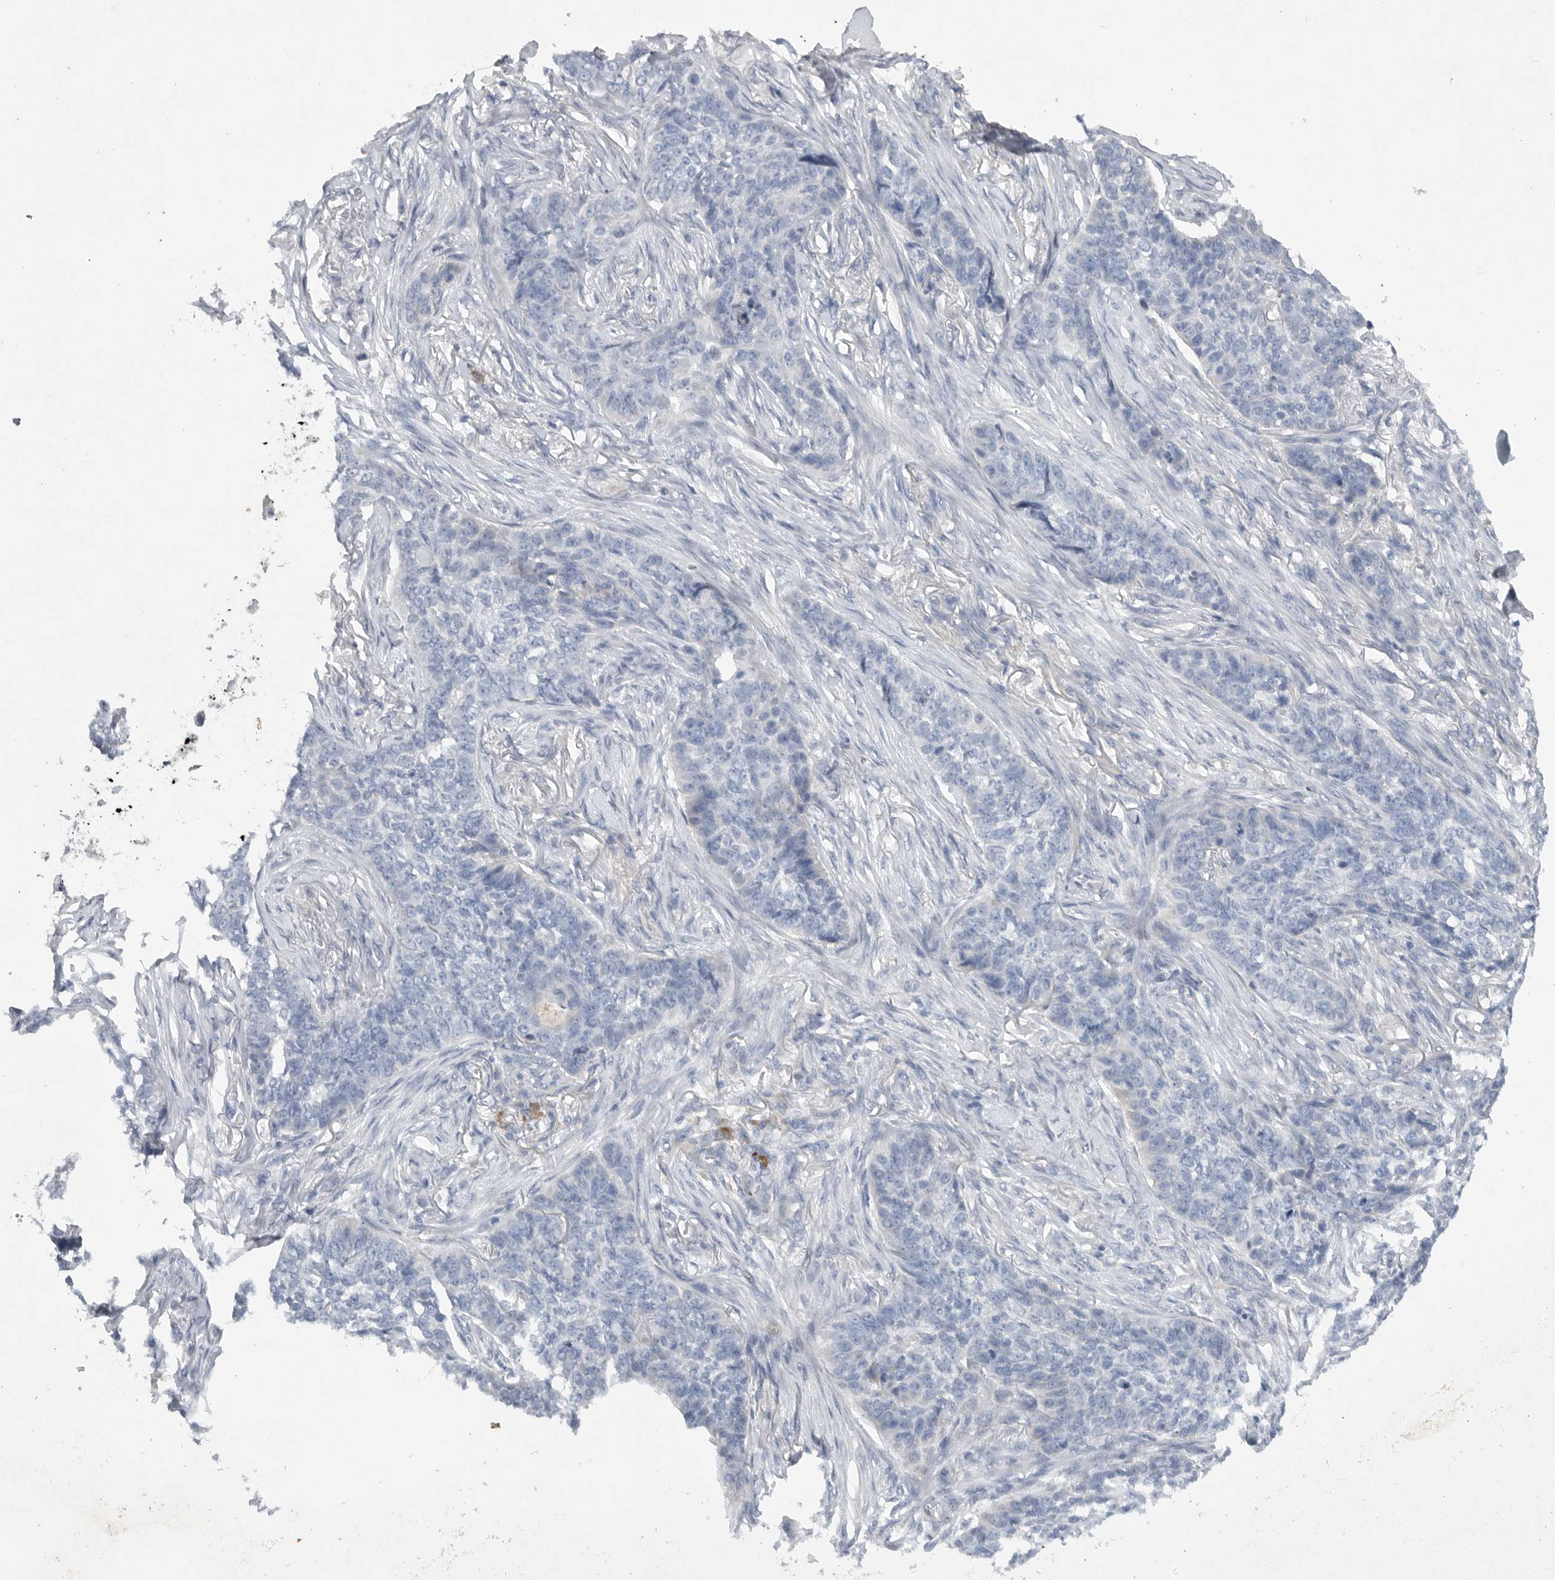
{"staining": {"intensity": "negative", "quantity": "none", "location": "none"}, "tissue": "skin cancer", "cell_type": "Tumor cells", "image_type": "cancer", "snomed": [{"axis": "morphology", "description": "Basal cell carcinoma"}, {"axis": "topography", "description": "Skin"}], "caption": "This is a photomicrograph of IHC staining of basal cell carcinoma (skin), which shows no positivity in tumor cells. (DAB (3,3'-diaminobenzidine) immunohistochemistry visualized using brightfield microscopy, high magnification).", "gene": "EDEM3", "patient": {"sex": "male", "age": 85}}